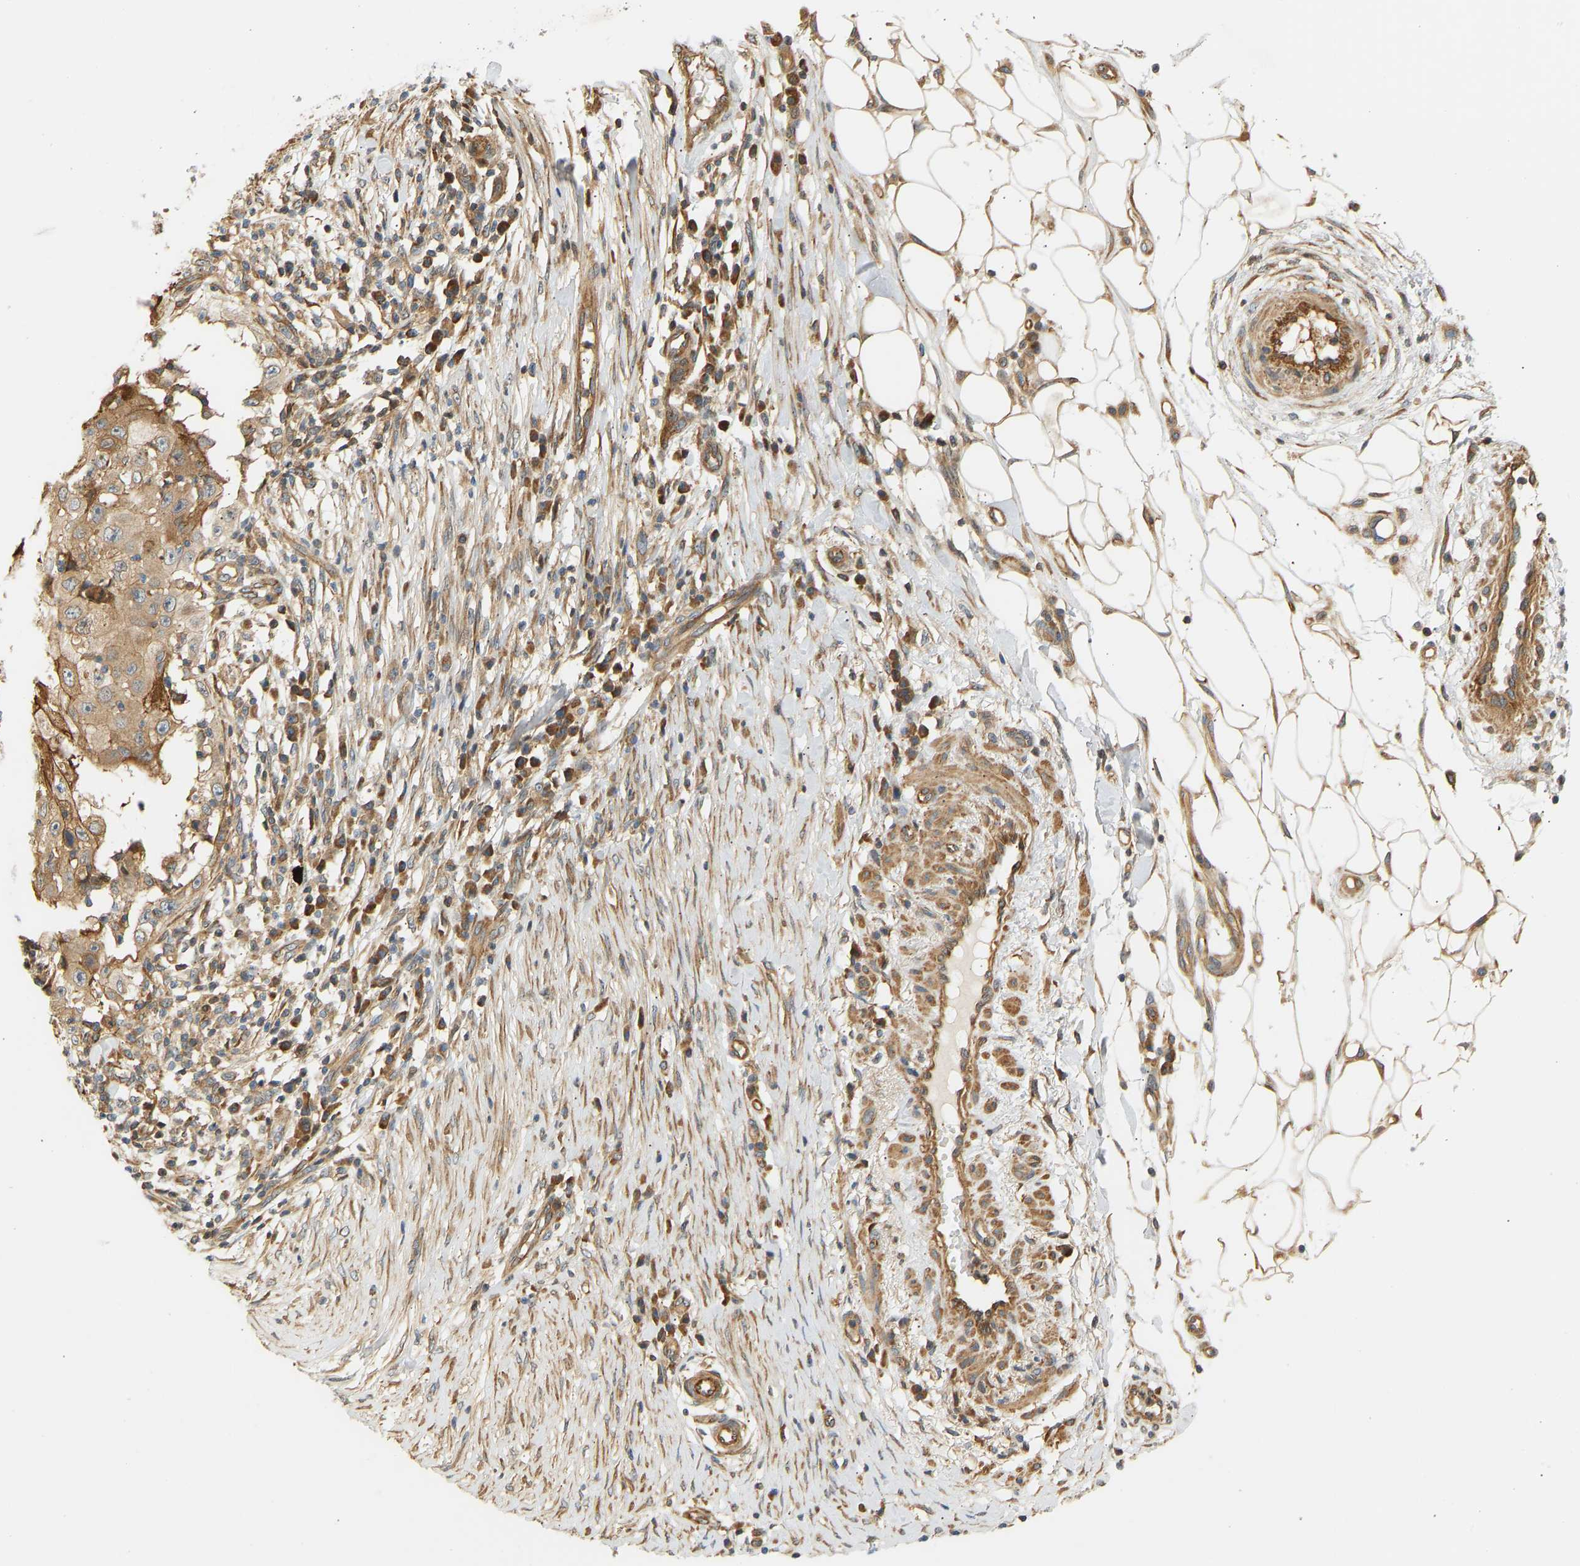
{"staining": {"intensity": "moderate", "quantity": "<25%", "location": "cytoplasmic/membranous"}, "tissue": "skin cancer", "cell_type": "Tumor cells", "image_type": "cancer", "snomed": [{"axis": "morphology", "description": "Squamous cell carcinoma, NOS"}, {"axis": "topography", "description": "Skin"}], "caption": "Immunohistochemical staining of human squamous cell carcinoma (skin) demonstrates moderate cytoplasmic/membranous protein expression in about <25% of tumor cells.", "gene": "CEP57", "patient": {"sex": "male", "age": 86}}